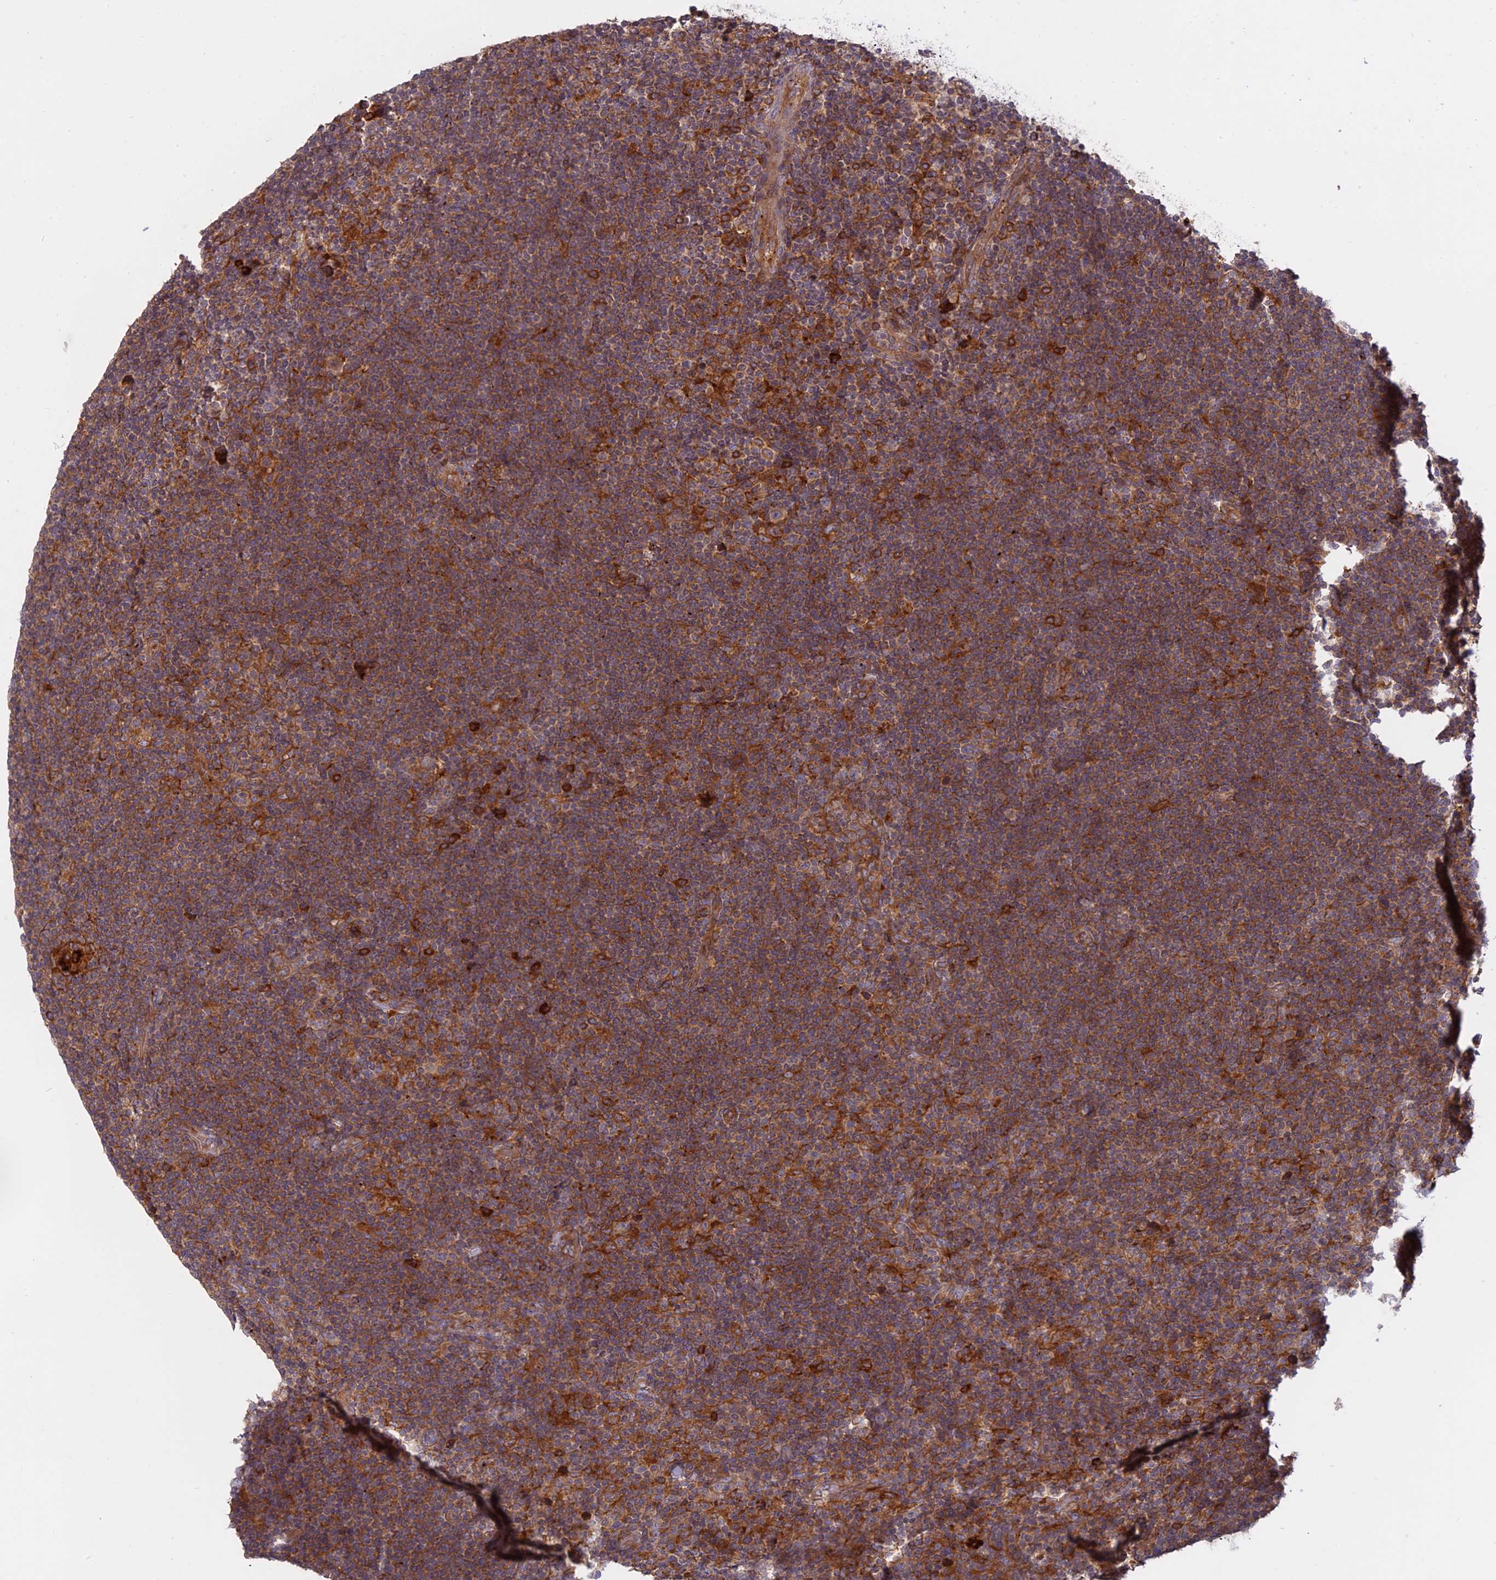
{"staining": {"intensity": "weak", "quantity": "<25%", "location": "cytoplasmic/membranous"}, "tissue": "lymphoma", "cell_type": "Tumor cells", "image_type": "cancer", "snomed": [{"axis": "morphology", "description": "Hodgkin's disease, NOS"}, {"axis": "topography", "description": "Lymph node"}], "caption": "Lymphoma stained for a protein using immunohistochemistry demonstrates no staining tumor cells.", "gene": "TMEM208", "patient": {"sex": "female", "age": 57}}